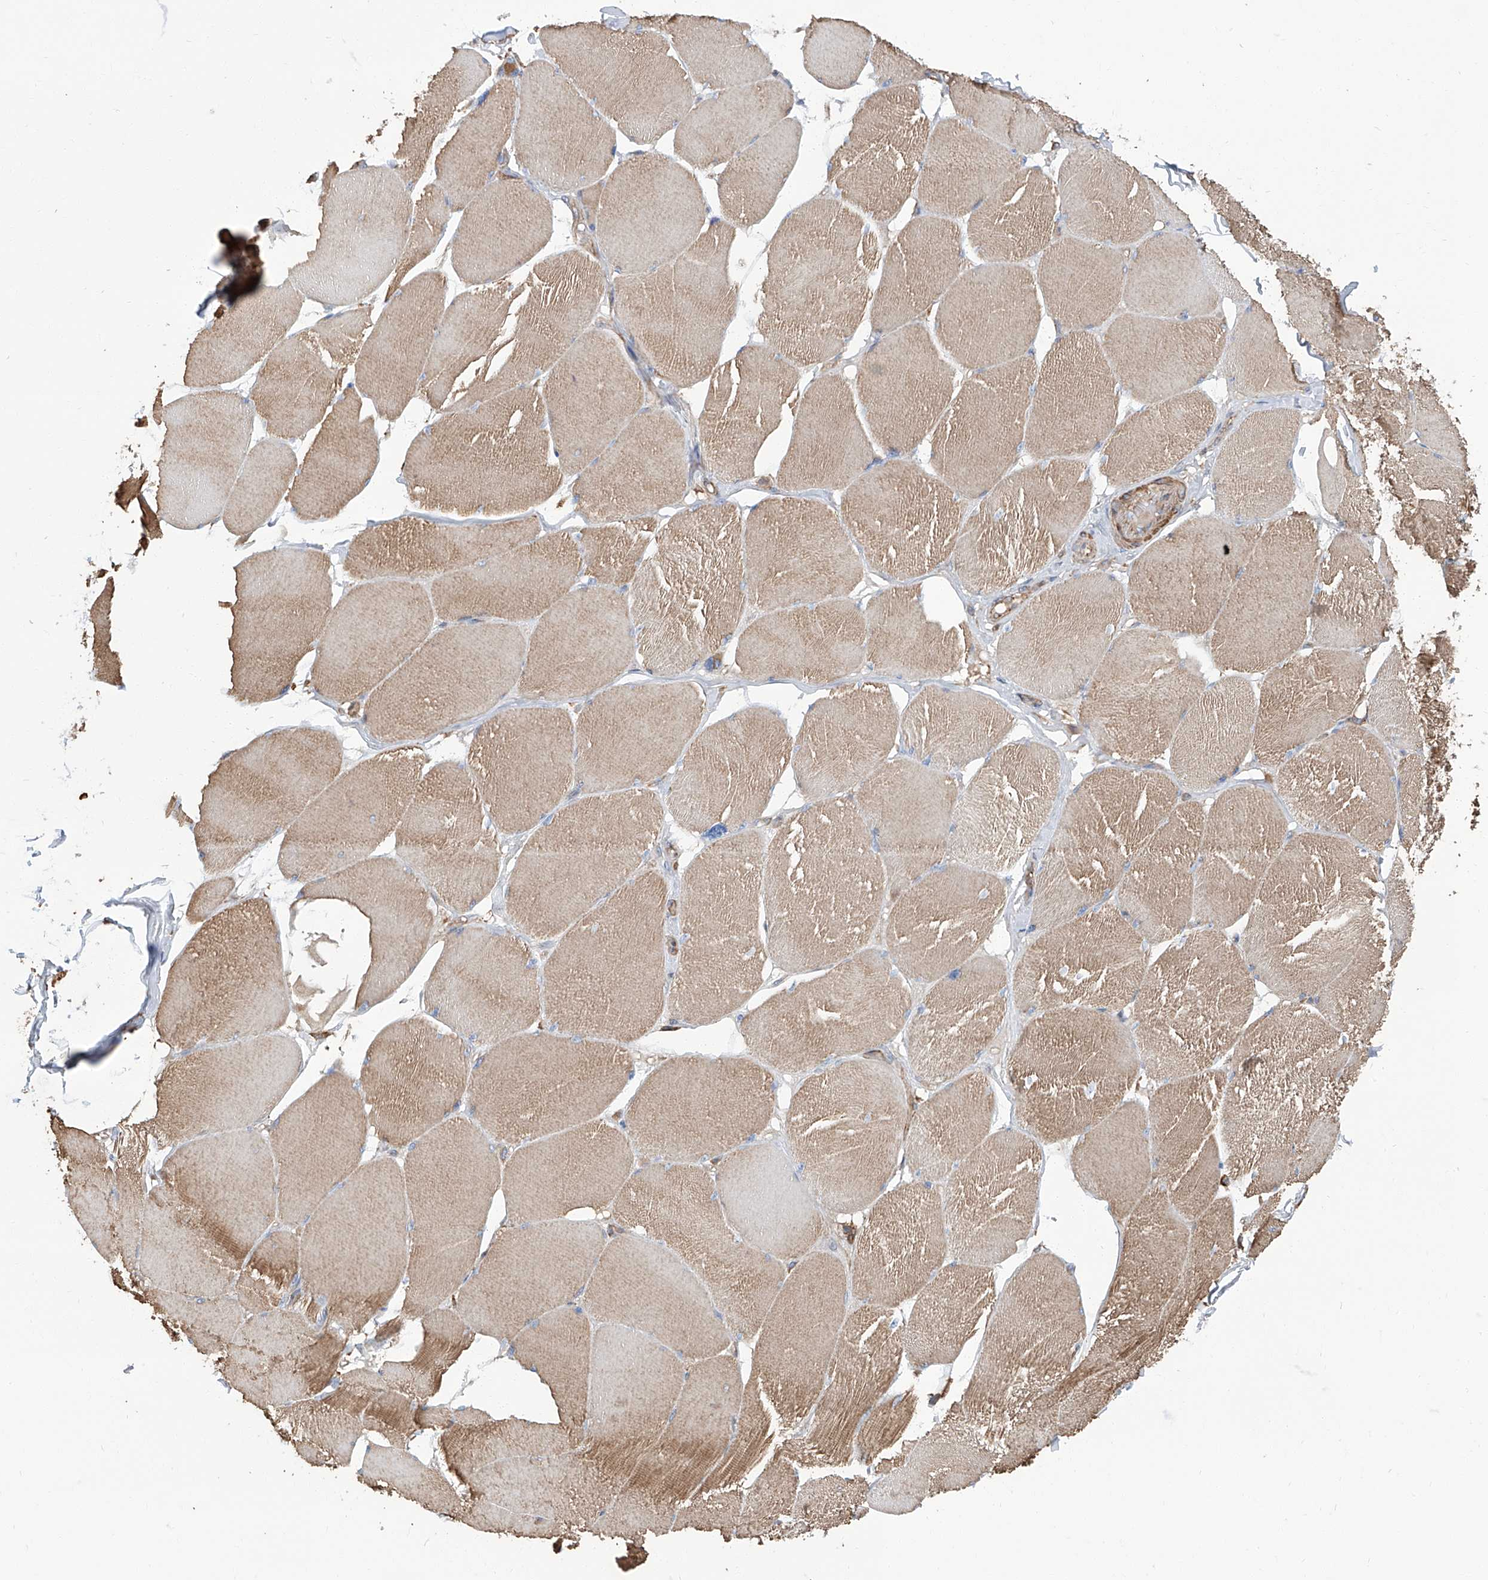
{"staining": {"intensity": "weak", "quantity": "25%-75%", "location": "cytoplasmic/membranous"}, "tissue": "skeletal muscle", "cell_type": "Myocytes", "image_type": "normal", "snomed": [{"axis": "morphology", "description": "Normal tissue, NOS"}, {"axis": "topography", "description": "Skin"}, {"axis": "topography", "description": "Skeletal muscle"}], "caption": "The photomicrograph displays a brown stain indicating the presence of a protein in the cytoplasmic/membranous of myocytes in skeletal muscle. The protein is stained brown, and the nuclei are stained in blue (DAB IHC with brightfield microscopy, high magnification).", "gene": "PIEZO2", "patient": {"sex": "male", "age": 83}}